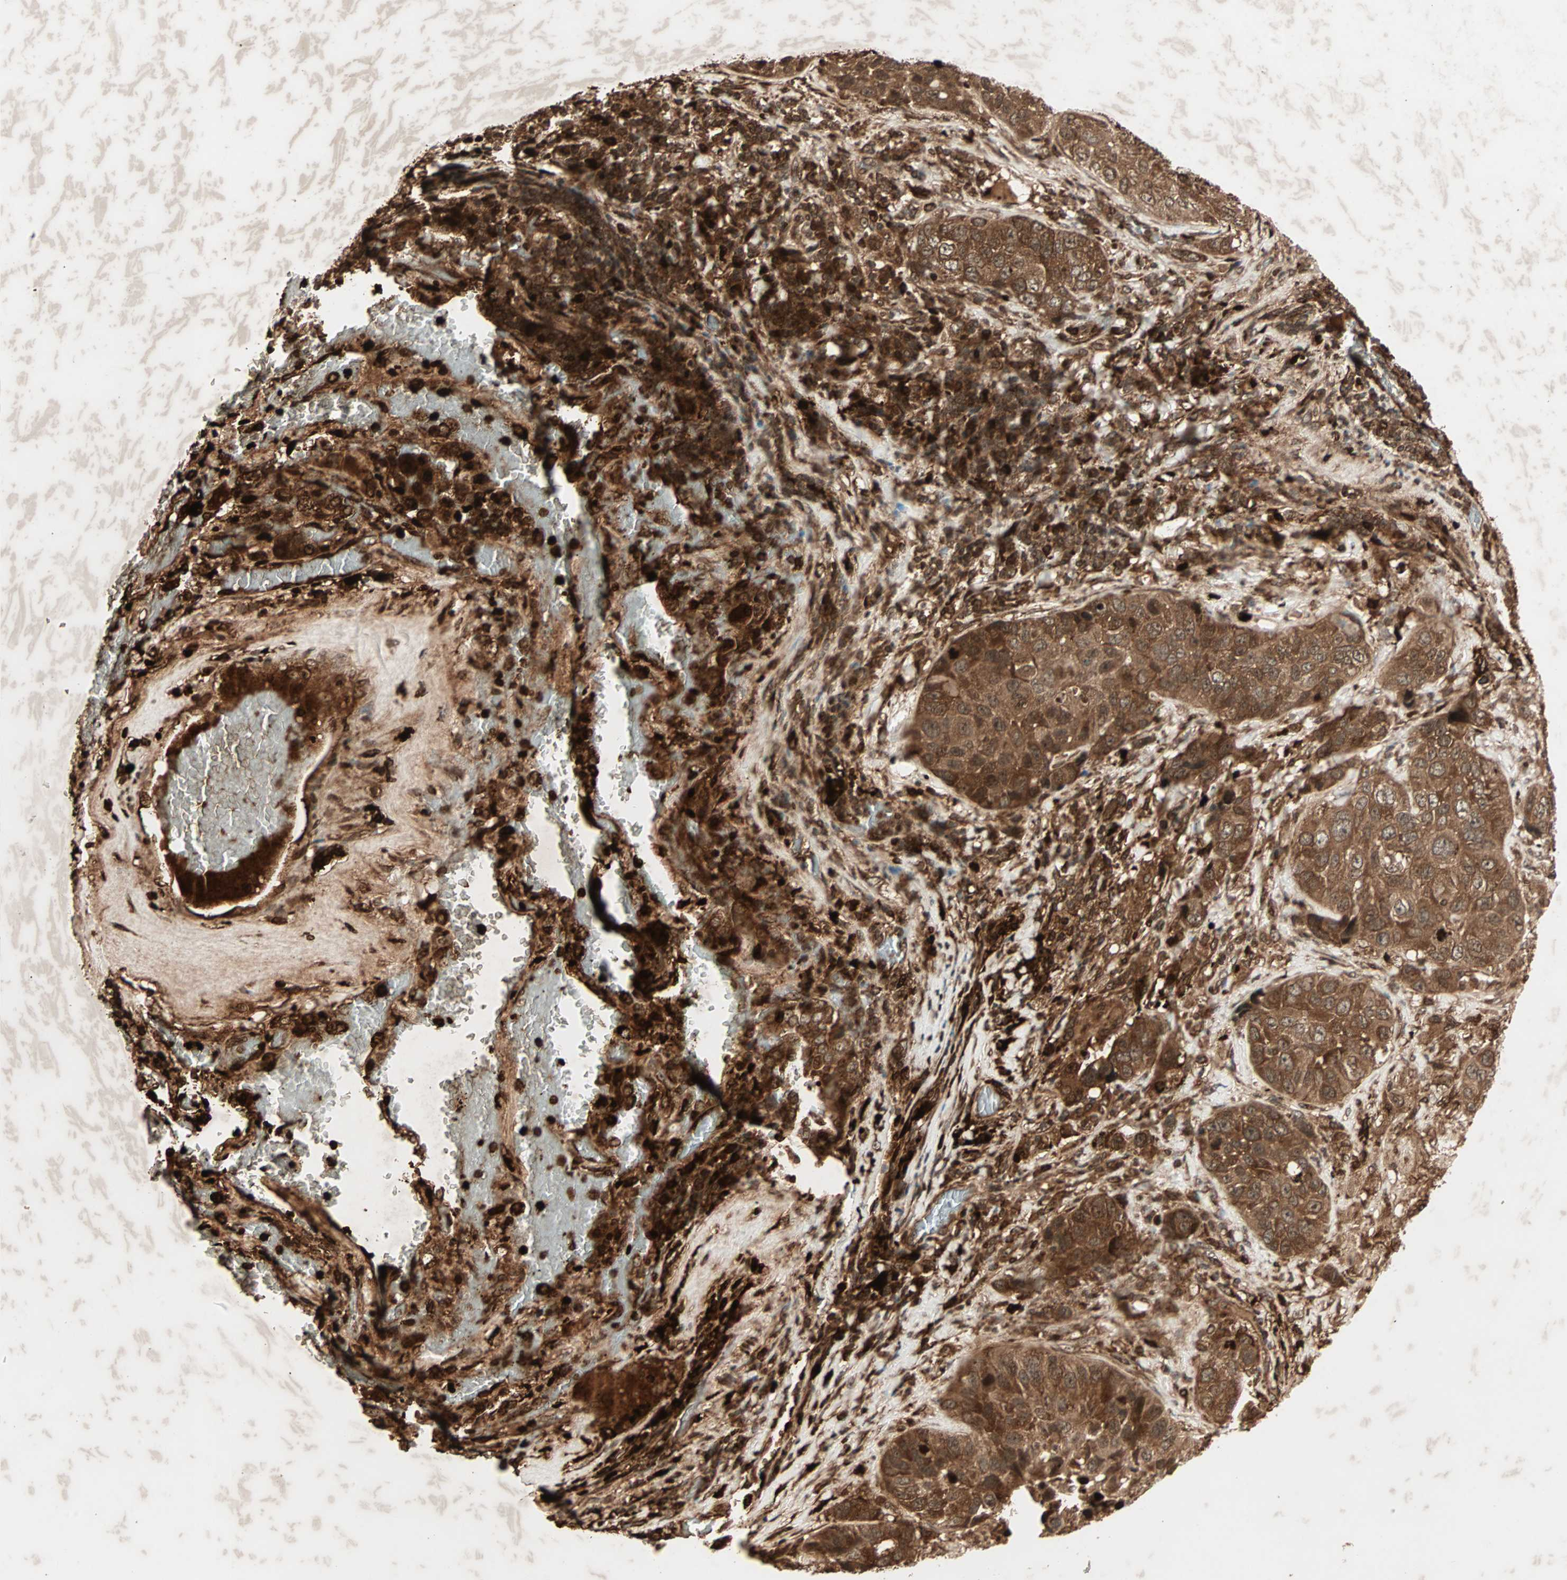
{"staining": {"intensity": "moderate", "quantity": ">75%", "location": "cytoplasmic/membranous"}, "tissue": "lung cancer", "cell_type": "Tumor cells", "image_type": "cancer", "snomed": [{"axis": "morphology", "description": "Squamous cell carcinoma, NOS"}, {"axis": "topography", "description": "Lung"}], "caption": "Lung squamous cell carcinoma stained for a protein reveals moderate cytoplasmic/membranous positivity in tumor cells.", "gene": "RFFL", "patient": {"sex": "male", "age": 57}}